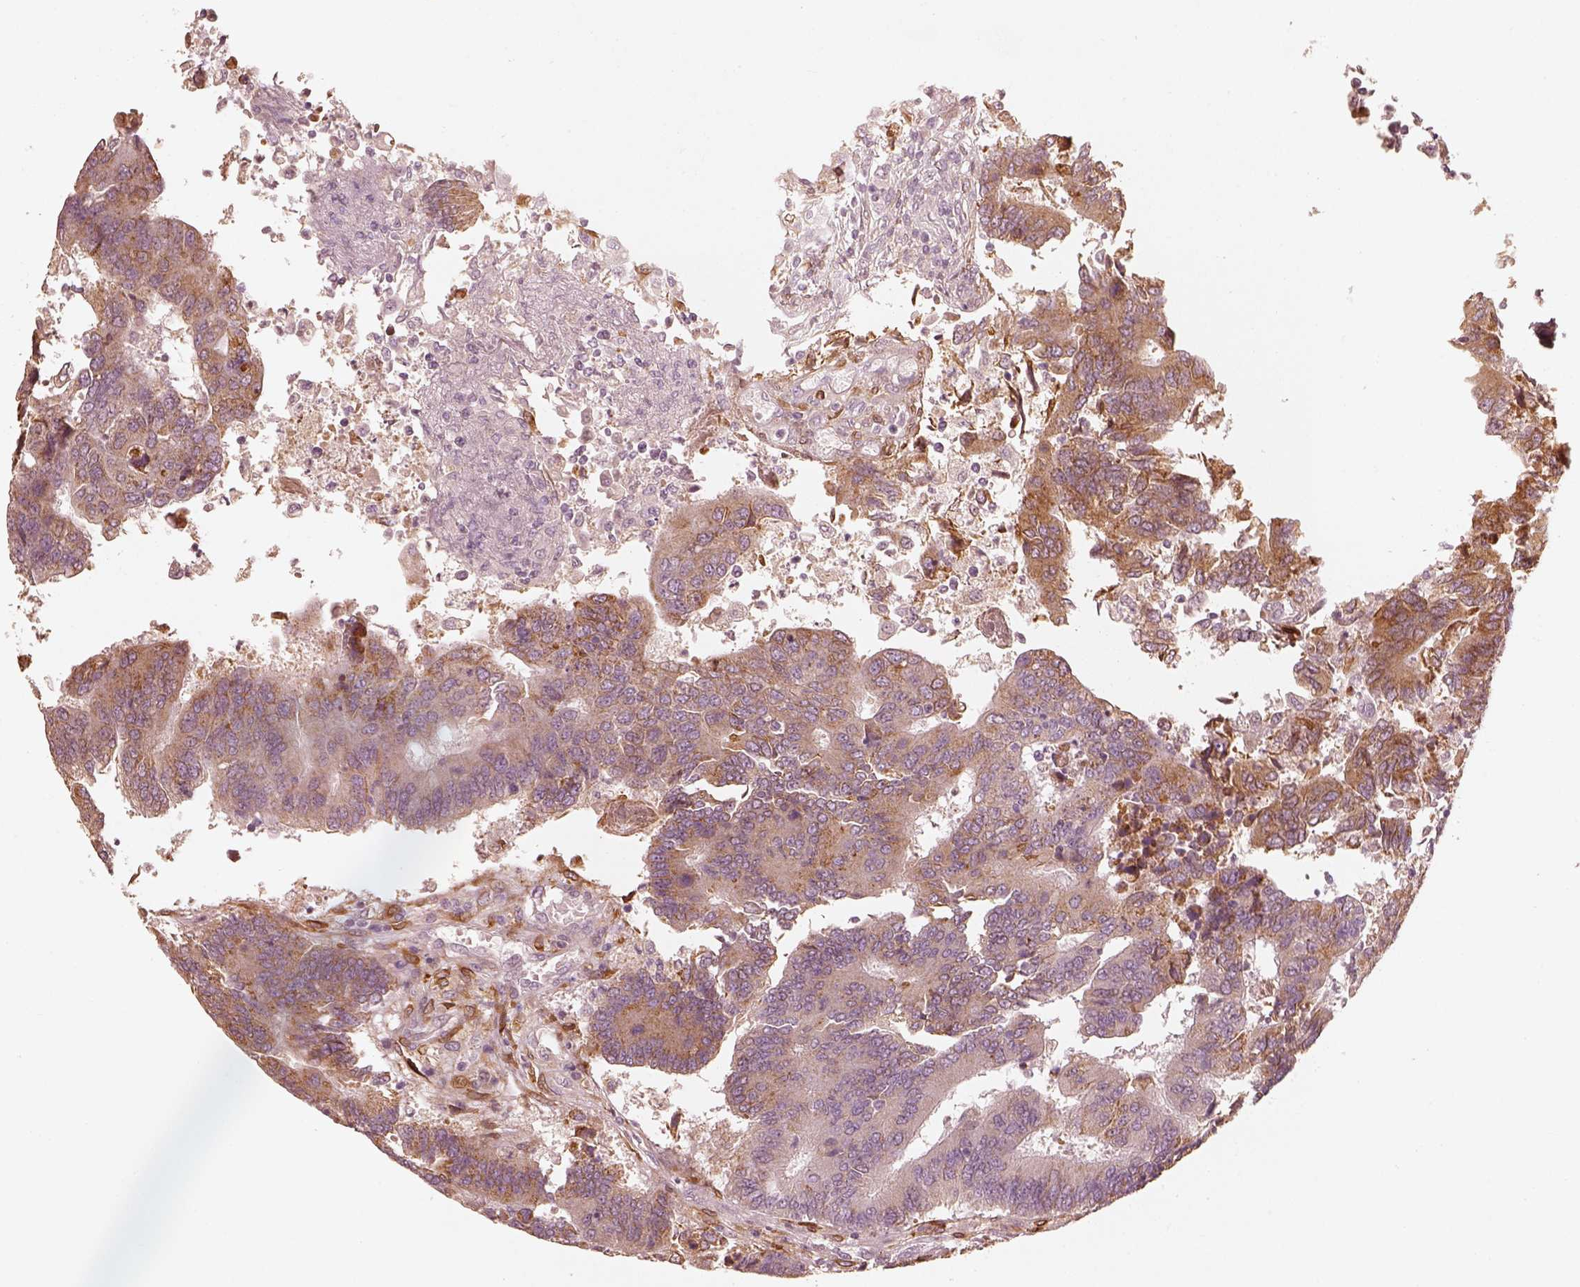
{"staining": {"intensity": "moderate", "quantity": ">75%", "location": "cytoplasmic/membranous"}, "tissue": "colorectal cancer", "cell_type": "Tumor cells", "image_type": "cancer", "snomed": [{"axis": "morphology", "description": "Adenocarcinoma, NOS"}, {"axis": "topography", "description": "Colon"}], "caption": "Immunohistochemistry (IHC) of colorectal cancer reveals medium levels of moderate cytoplasmic/membranous positivity in approximately >75% of tumor cells.", "gene": "WLS", "patient": {"sex": "female", "age": 67}}